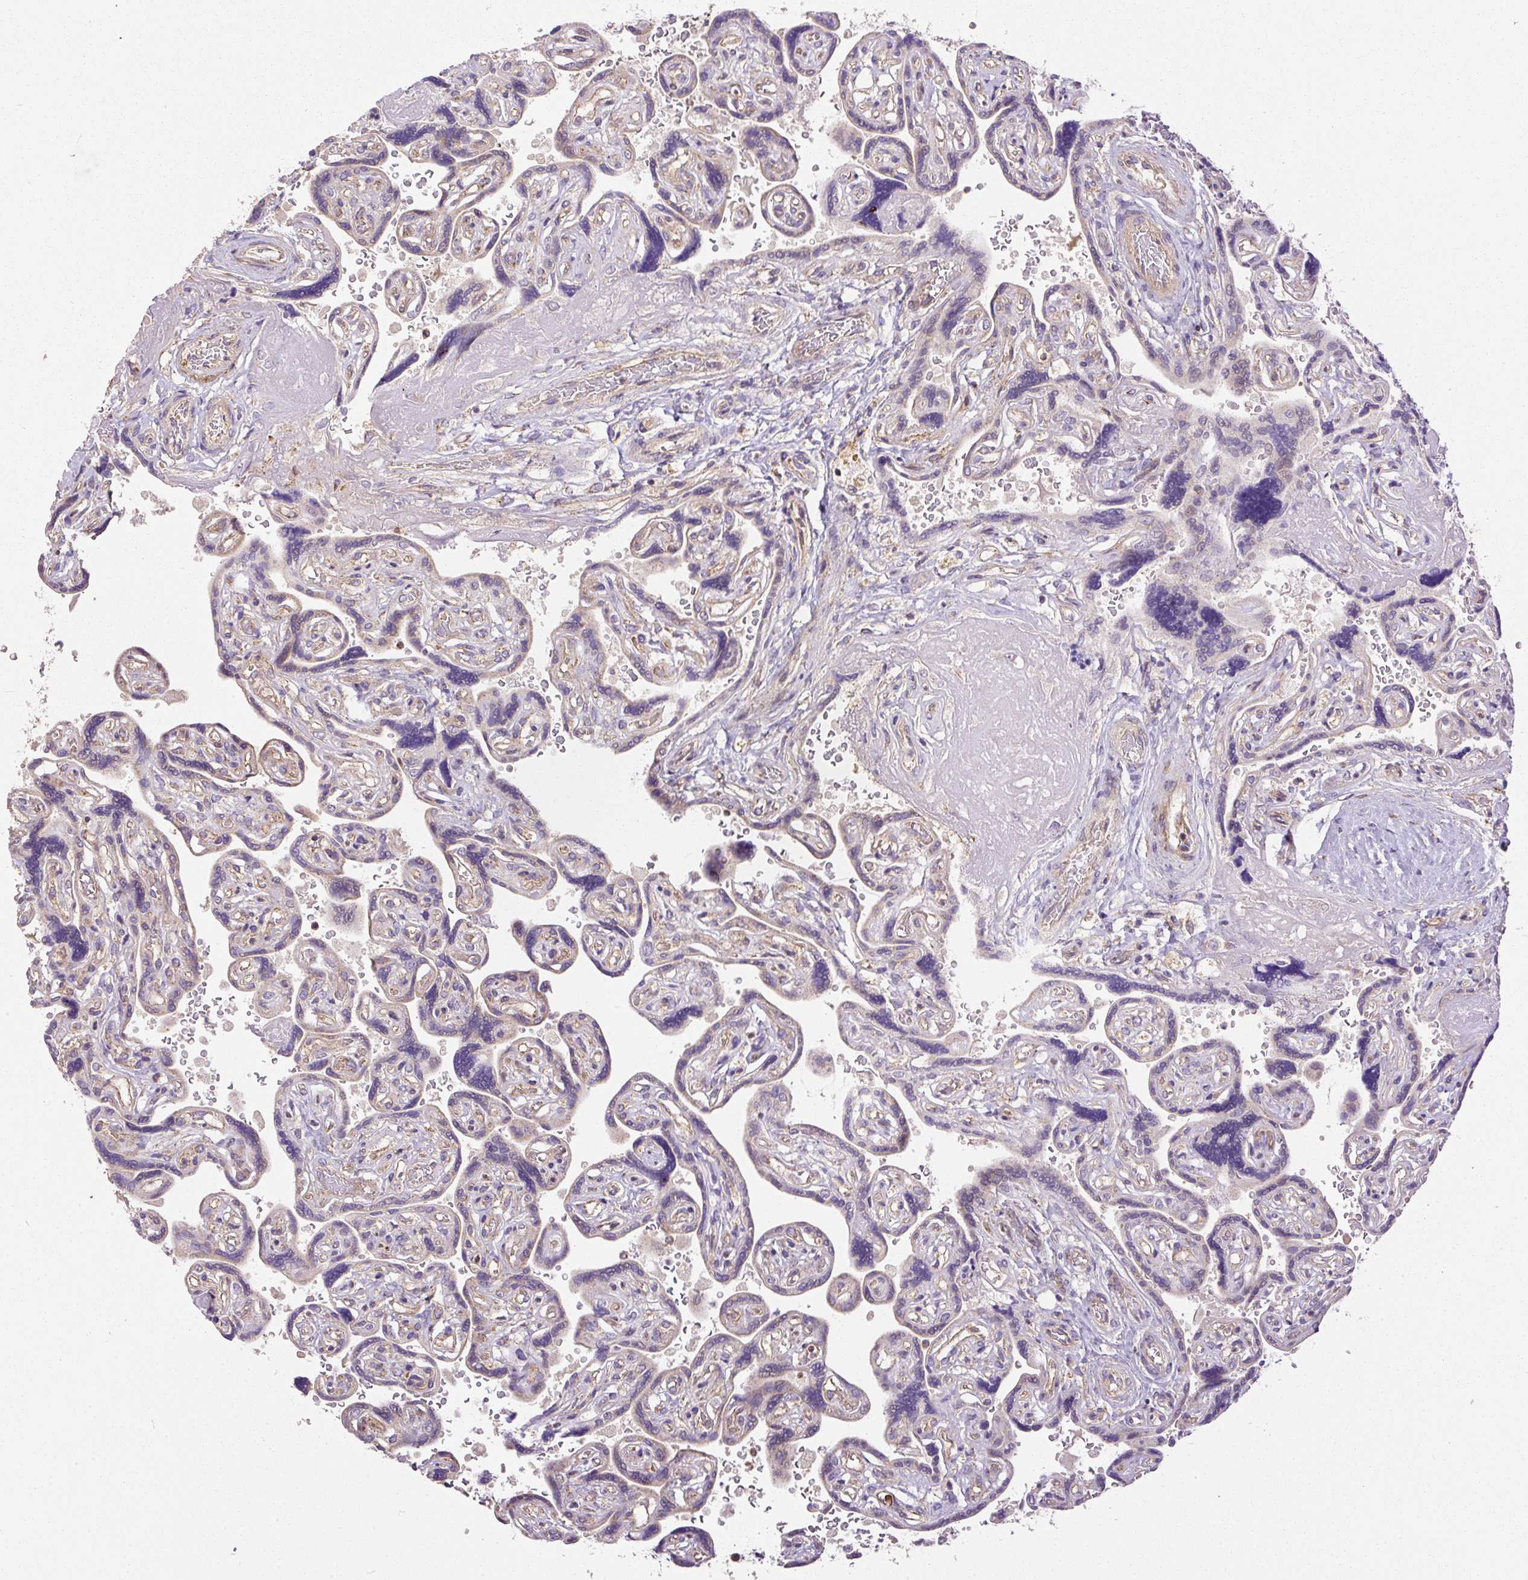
{"staining": {"intensity": "negative", "quantity": "none", "location": "none"}, "tissue": "placenta", "cell_type": "Decidual cells", "image_type": "normal", "snomed": [{"axis": "morphology", "description": "Normal tissue, NOS"}, {"axis": "topography", "description": "Placenta"}], "caption": "Image shows no significant protein expression in decidual cells of unremarkable placenta. The staining was performed using DAB (3,3'-diaminobenzidine) to visualize the protein expression in brown, while the nuclei were stained in blue with hematoxylin (Magnification: 20x).", "gene": "NDUFAF2", "patient": {"sex": "female", "age": 32}}